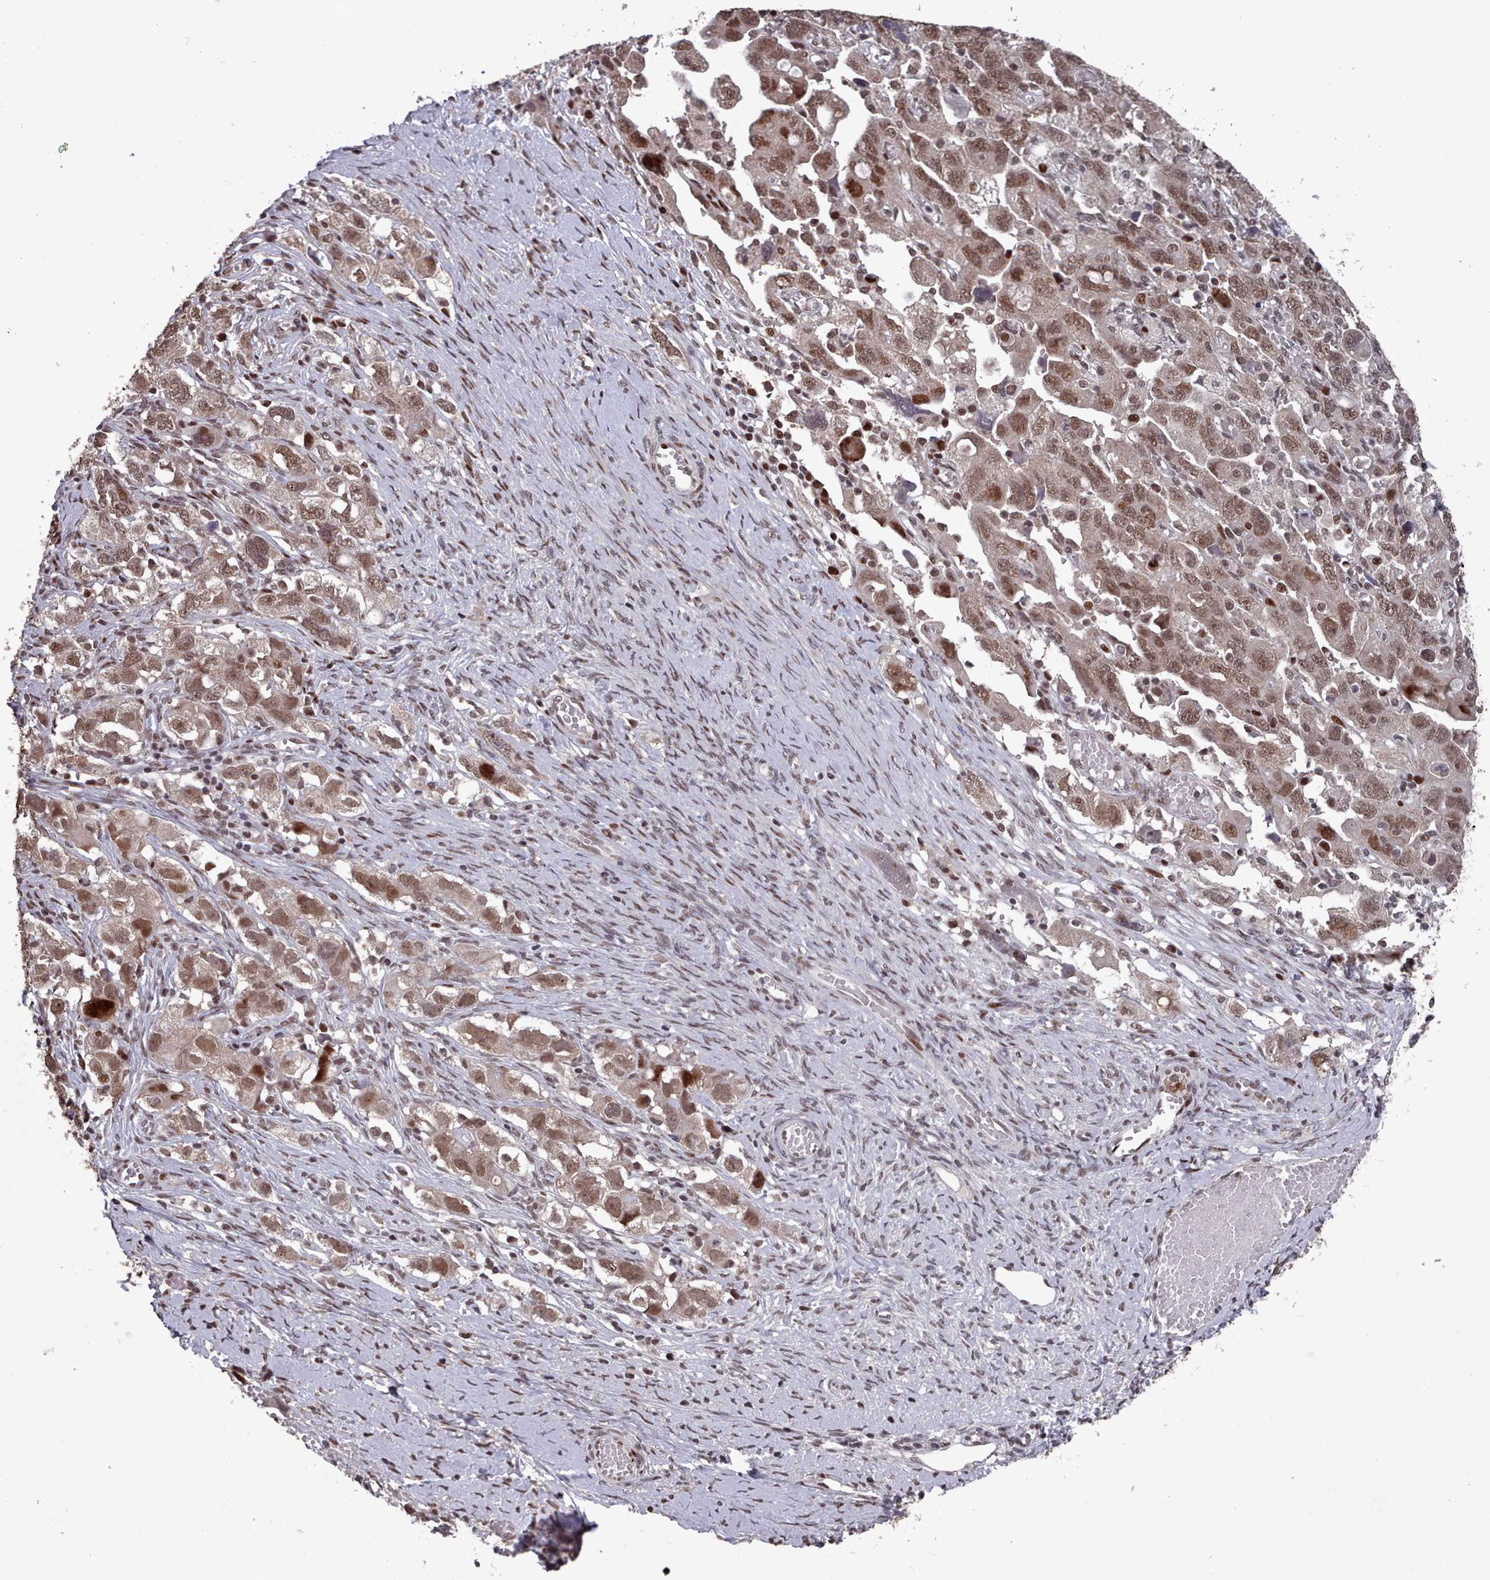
{"staining": {"intensity": "moderate", "quantity": ">75%", "location": "nuclear"}, "tissue": "ovarian cancer", "cell_type": "Tumor cells", "image_type": "cancer", "snomed": [{"axis": "morphology", "description": "Carcinoma, NOS"}, {"axis": "morphology", "description": "Cystadenocarcinoma, serous, NOS"}, {"axis": "topography", "description": "Ovary"}], "caption": "This micrograph reveals immunohistochemistry staining of human ovarian cancer (serous cystadenocarcinoma), with medium moderate nuclear expression in approximately >75% of tumor cells.", "gene": "PNRC2", "patient": {"sex": "female", "age": 69}}